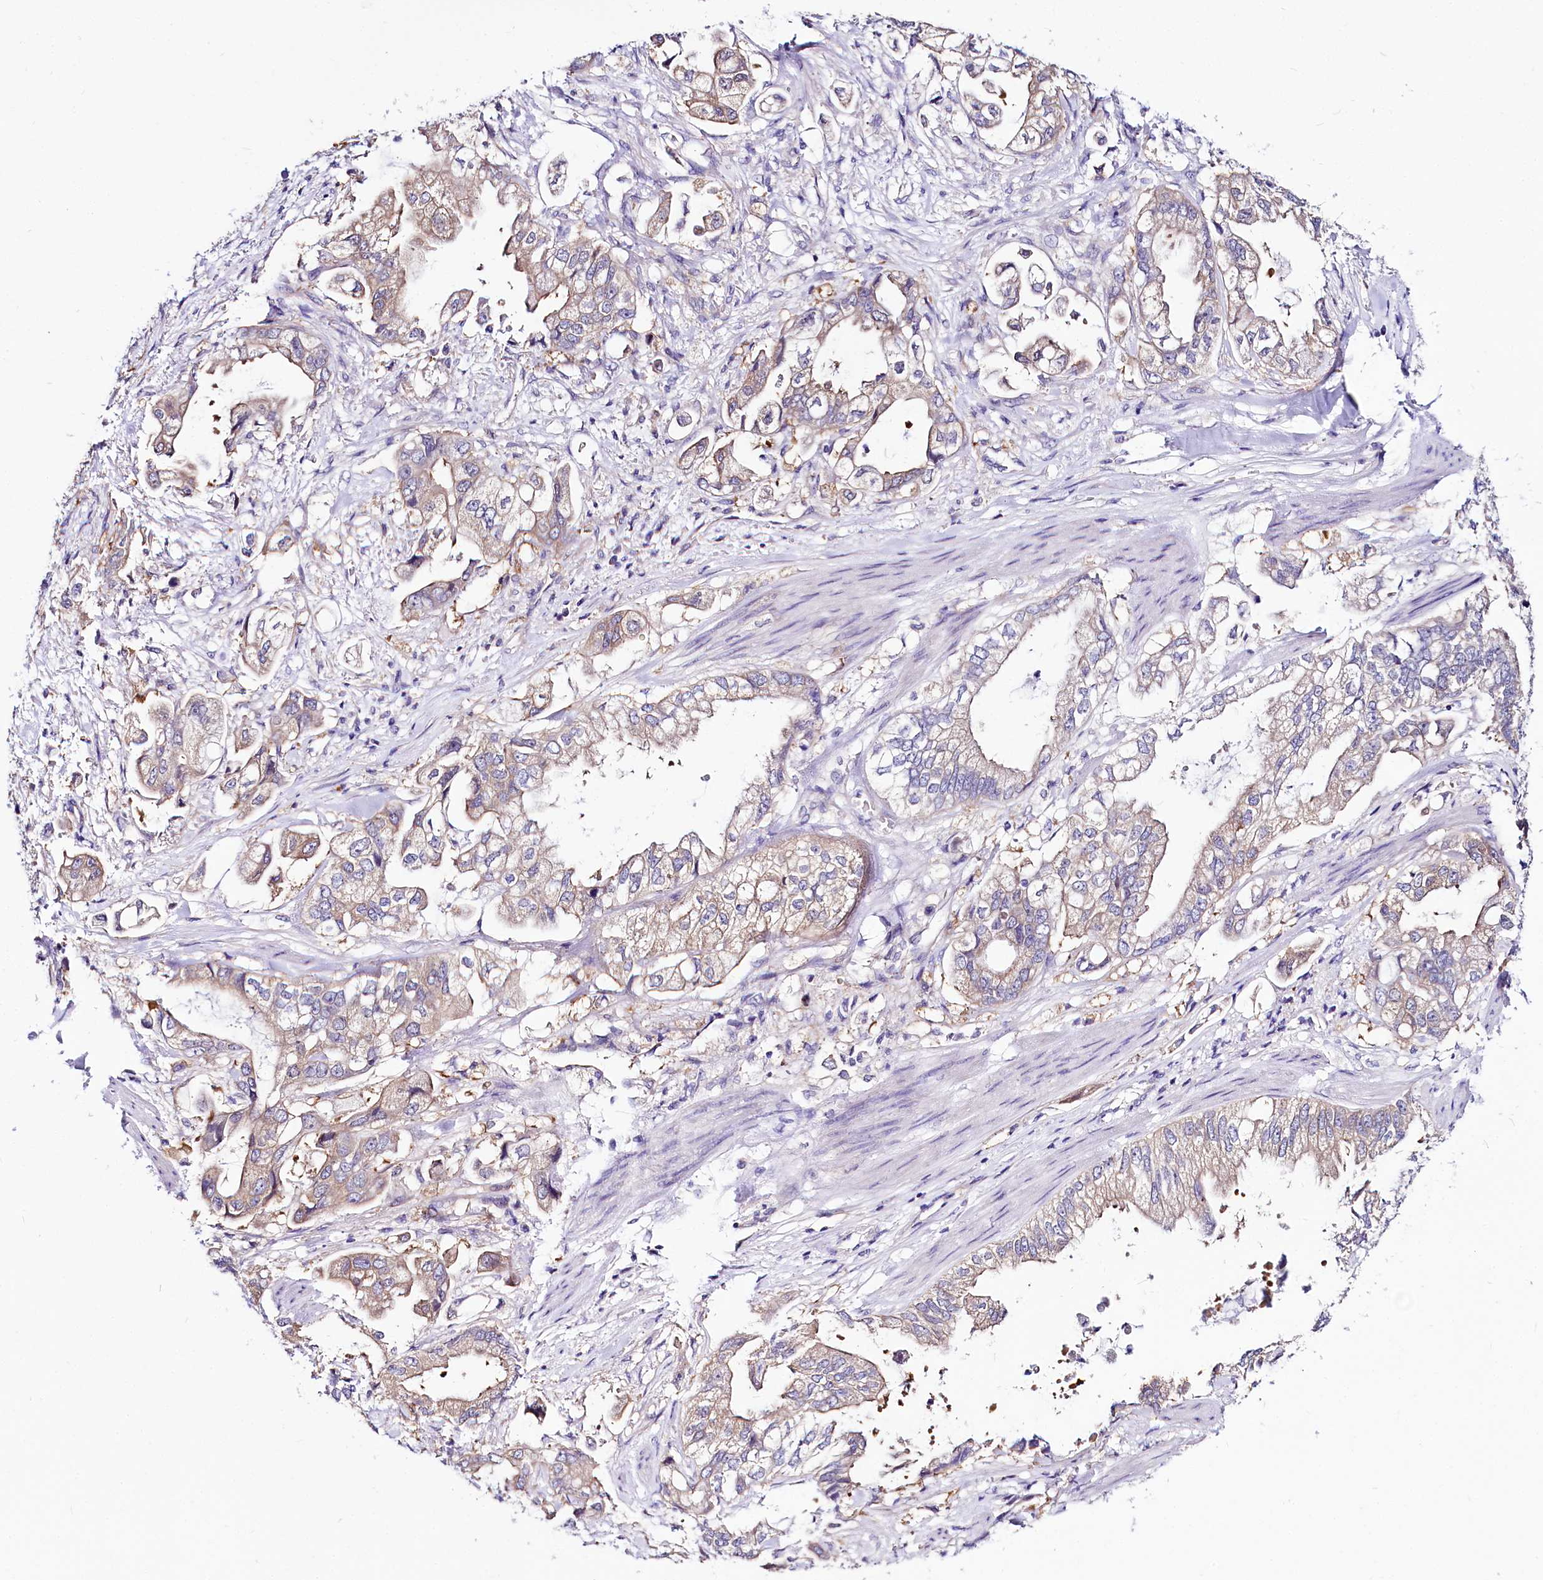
{"staining": {"intensity": "weak", "quantity": "25%-75%", "location": "cytoplasmic/membranous"}, "tissue": "stomach cancer", "cell_type": "Tumor cells", "image_type": "cancer", "snomed": [{"axis": "morphology", "description": "Adenocarcinoma, NOS"}, {"axis": "topography", "description": "Stomach"}], "caption": "An IHC histopathology image of neoplastic tissue is shown. Protein staining in brown labels weak cytoplasmic/membranous positivity in stomach cancer within tumor cells. The staining was performed using DAB to visualize the protein expression in brown, while the nuclei were stained in blue with hematoxylin (Magnification: 20x).", "gene": "ABHD5", "patient": {"sex": "male", "age": 62}}